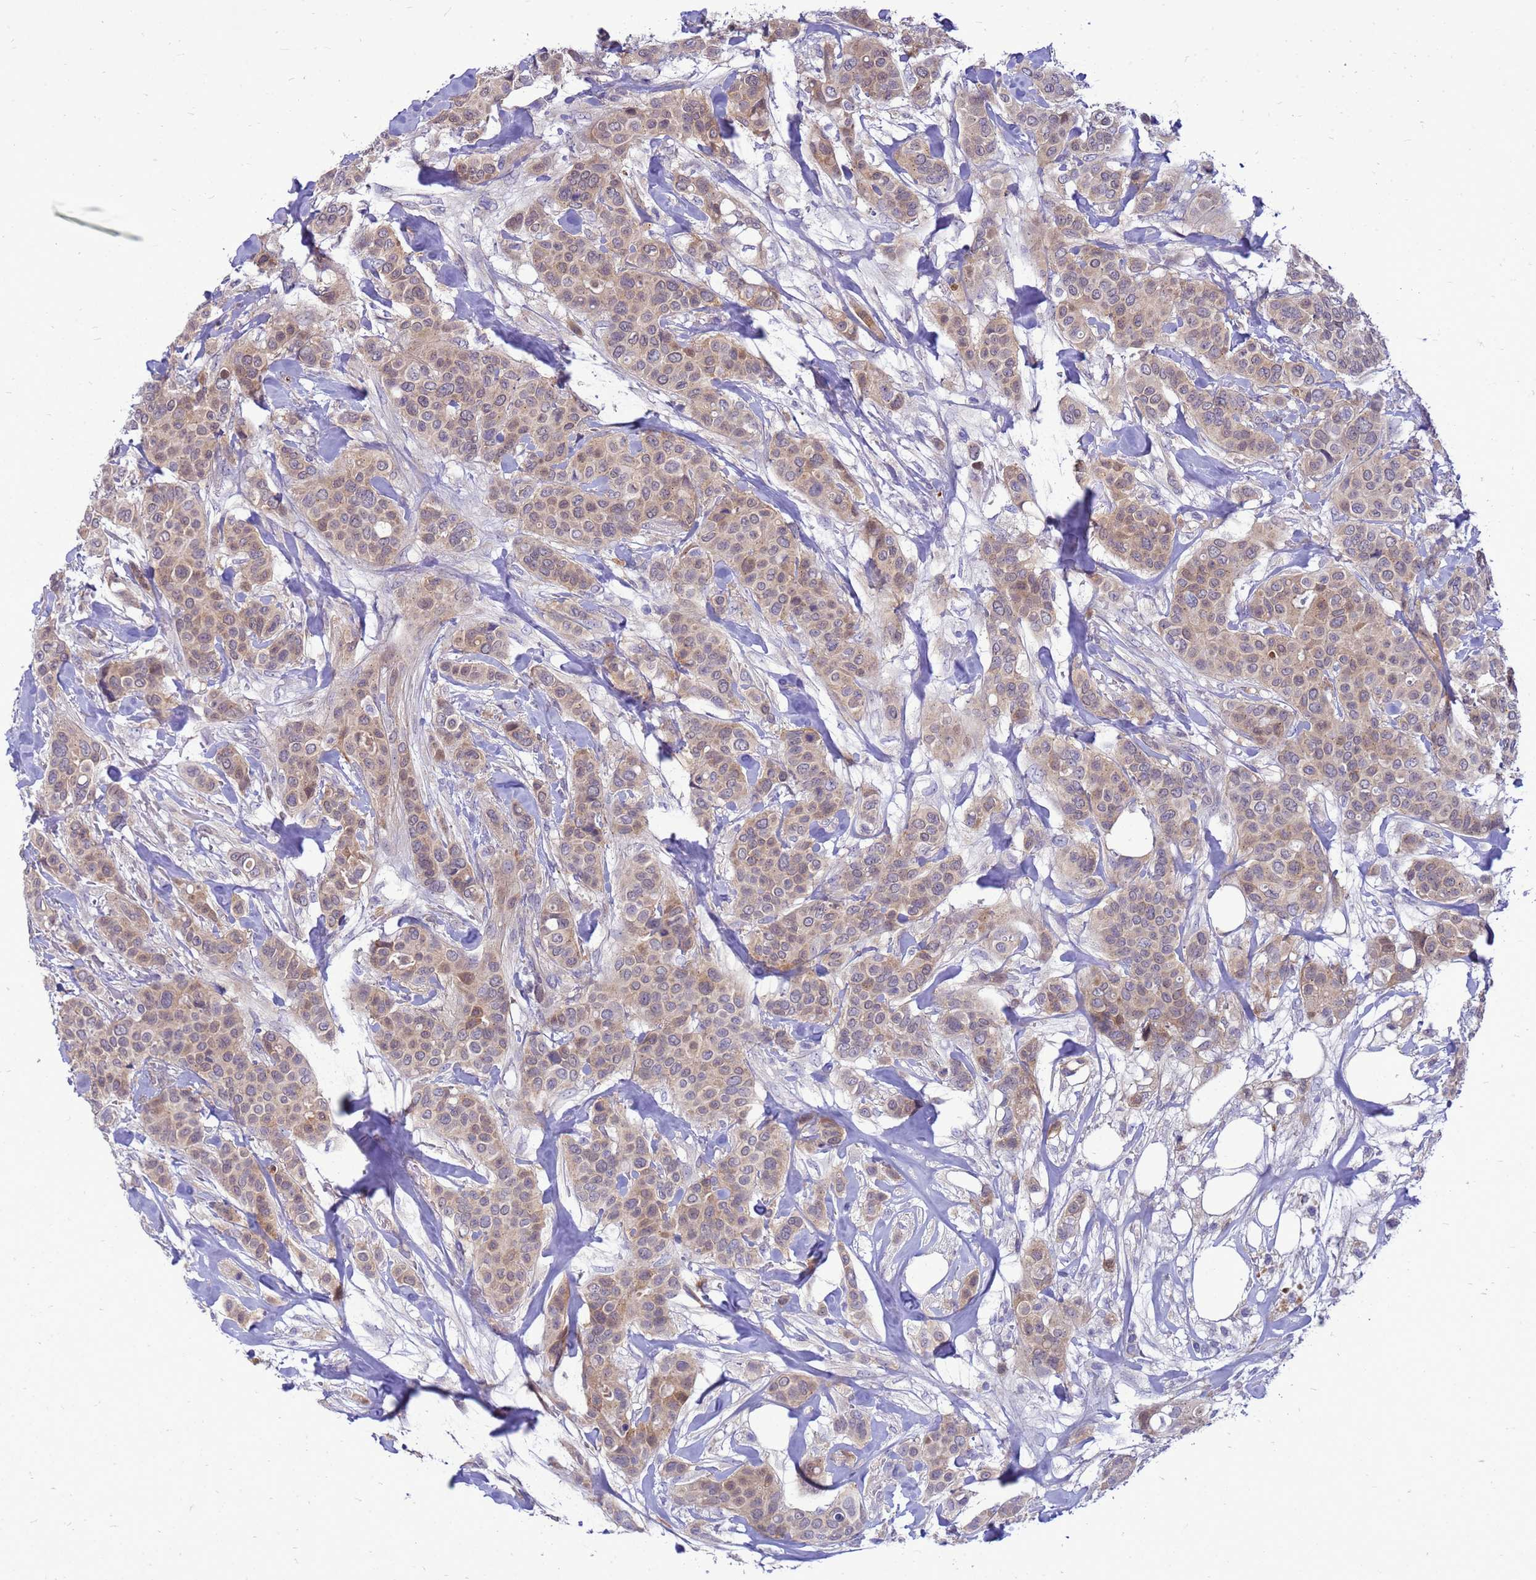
{"staining": {"intensity": "moderate", "quantity": ">75%", "location": "cytoplasmic/membranous"}, "tissue": "breast cancer", "cell_type": "Tumor cells", "image_type": "cancer", "snomed": [{"axis": "morphology", "description": "Lobular carcinoma"}, {"axis": "topography", "description": "Breast"}], "caption": "Immunohistochemistry histopathology image of human breast cancer stained for a protein (brown), which demonstrates medium levels of moderate cytoplasmic/membranous expression in approximately >75% of tumor cells.", "gene": "ENOPH1", "patient": {"sex": "female", "age": 51}}